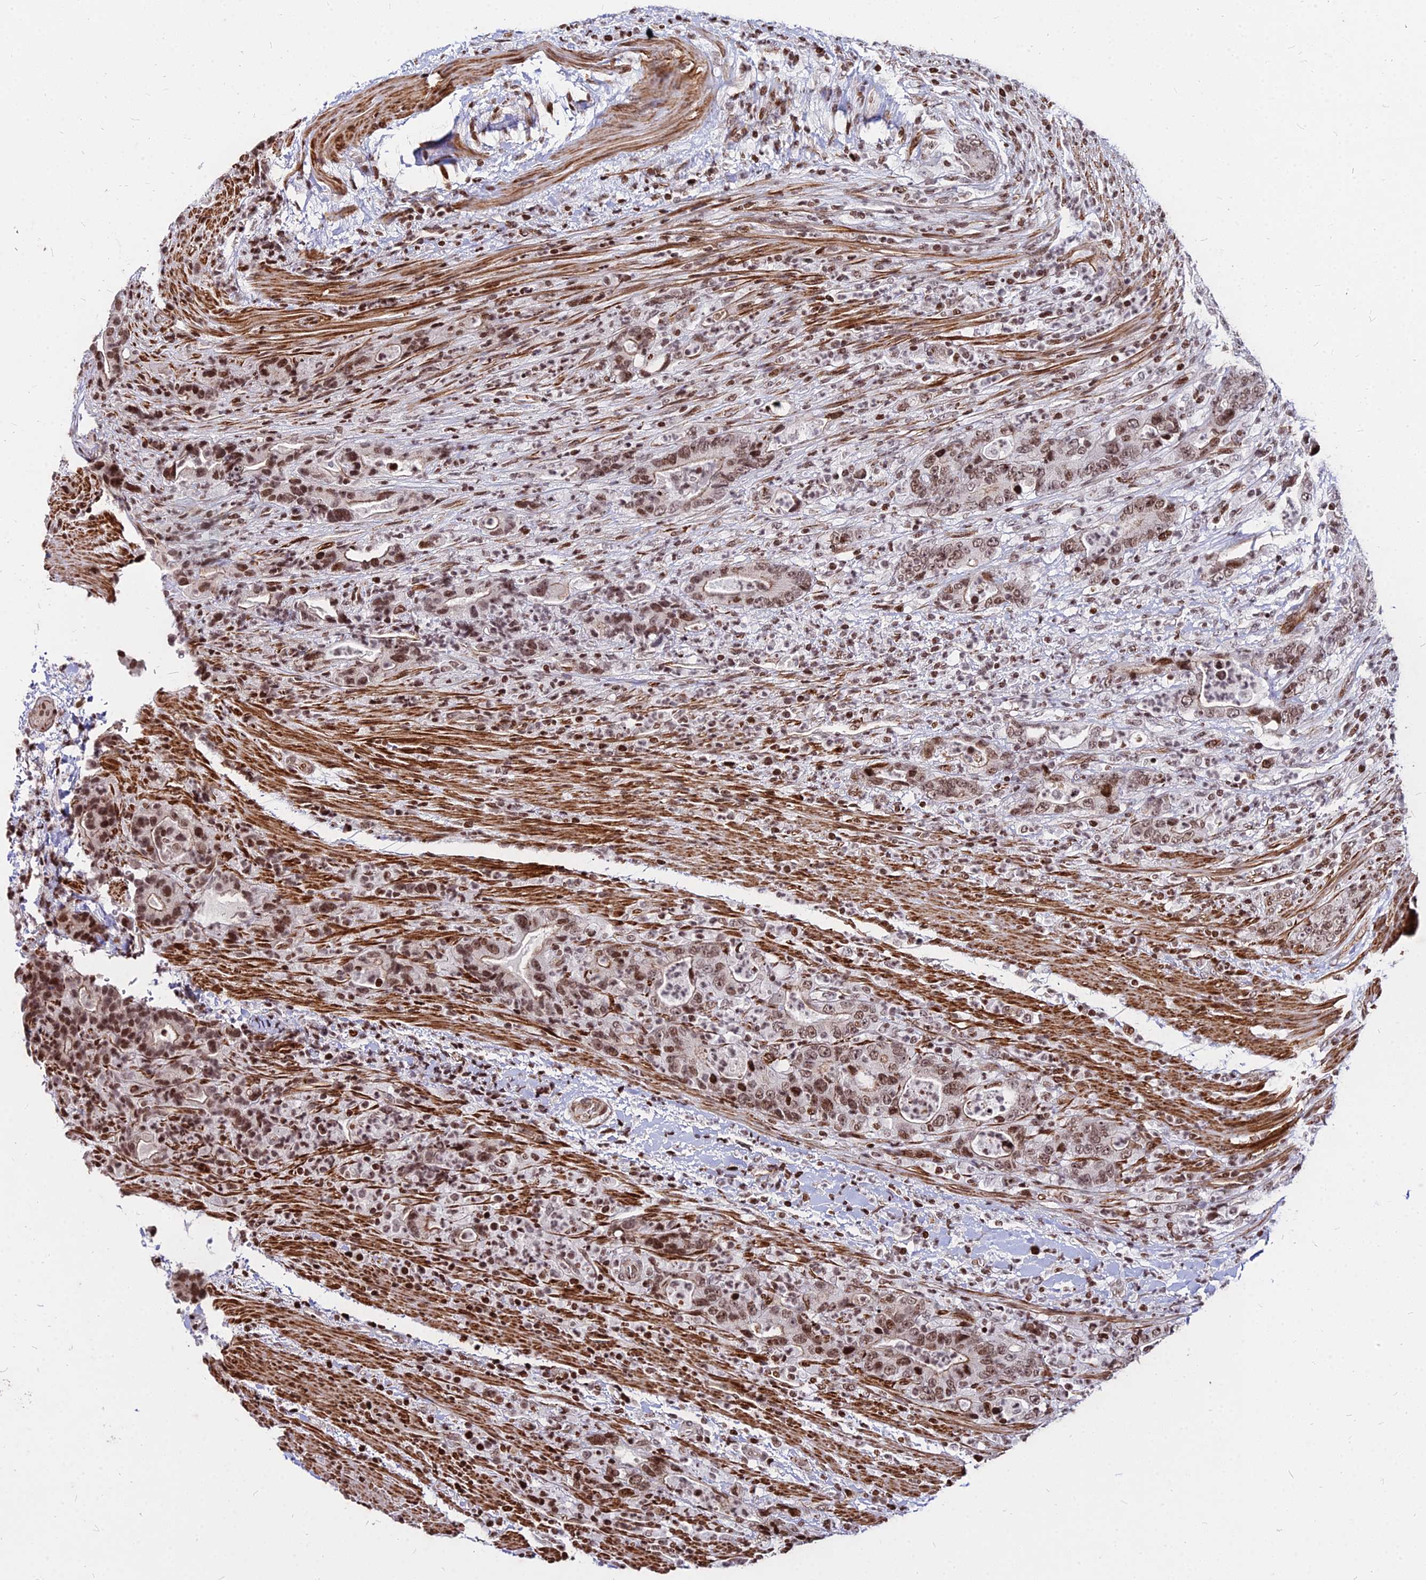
{"staining": {"intensity": "moderate", "quantity": ">75%", "location": "nuclear"}, "tissue": "colorectal cancer", "cell_type": "Tumor cells", "image_type": "cancer", "snomed": [{"axis": "morphology", "description": "Adenocarcinoma, NOS"}, {"axis": "topography", "description": "Colon"}], "caption": "Colorectal cancer (adenocarcinoma) stained for a protein (brown) exhibits moderate nuclear positive staining in about >75% of tumor cells.", "gene": "NYAP2", "patient": {"sex": "female", "age": 75}}